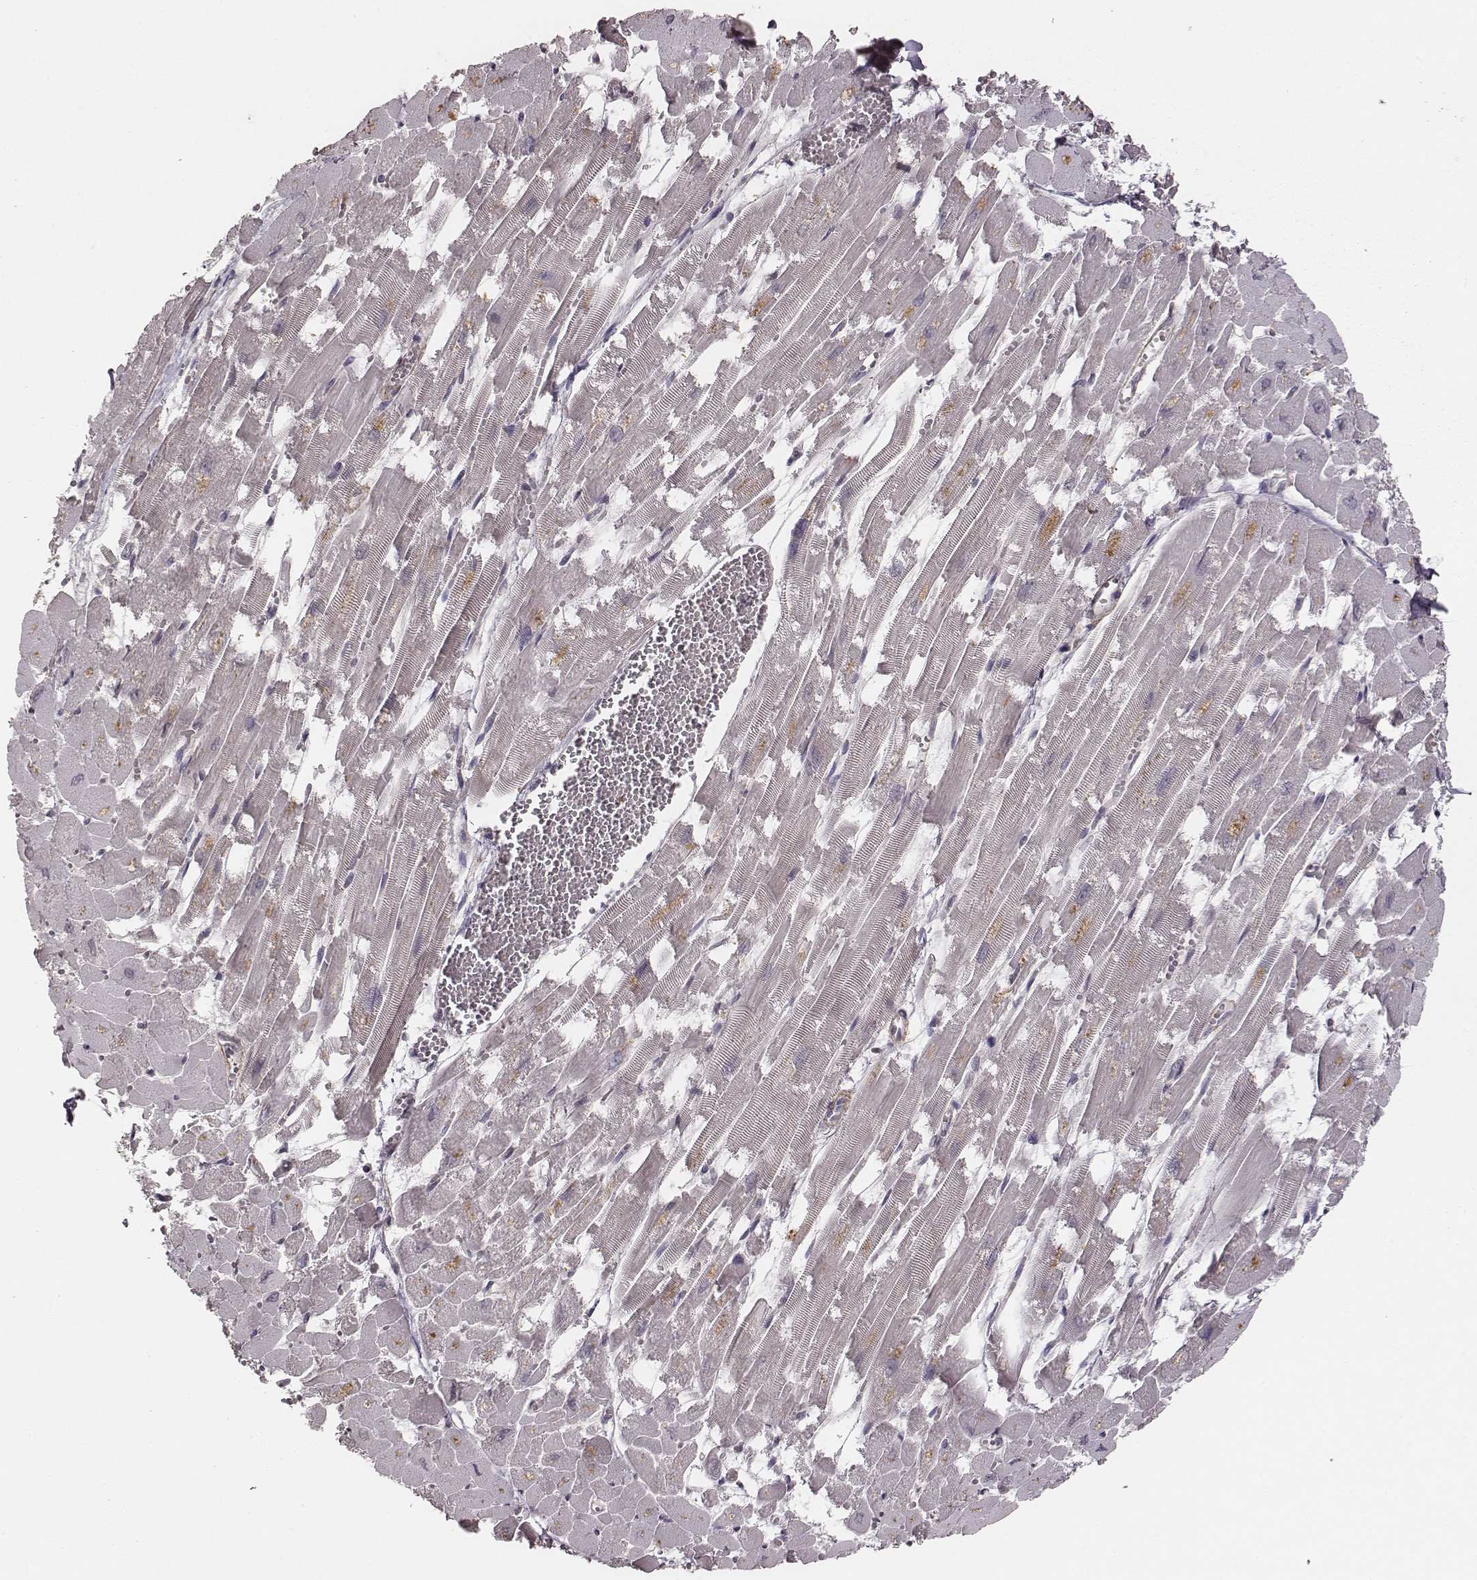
{"staining": {"intensity": "negative", "quantity": "none", "location": "none"}, "tissue": "heart muscle", "cell_type": "Cardiomyocytes", "image_type": "normal", "snomed": [{"axis": "morphology", "description": "Normal tissue, NOS"}, {"axis": "topography", "description": "Heart"}], "caption": "A photomicrograph of human heart muscle is negative for staining in cardiomyocytes. (DAB IHC with hematoxylin counter stain).", "gene": "VPS26A", "patient": {"sex": "female", "age": 52}}